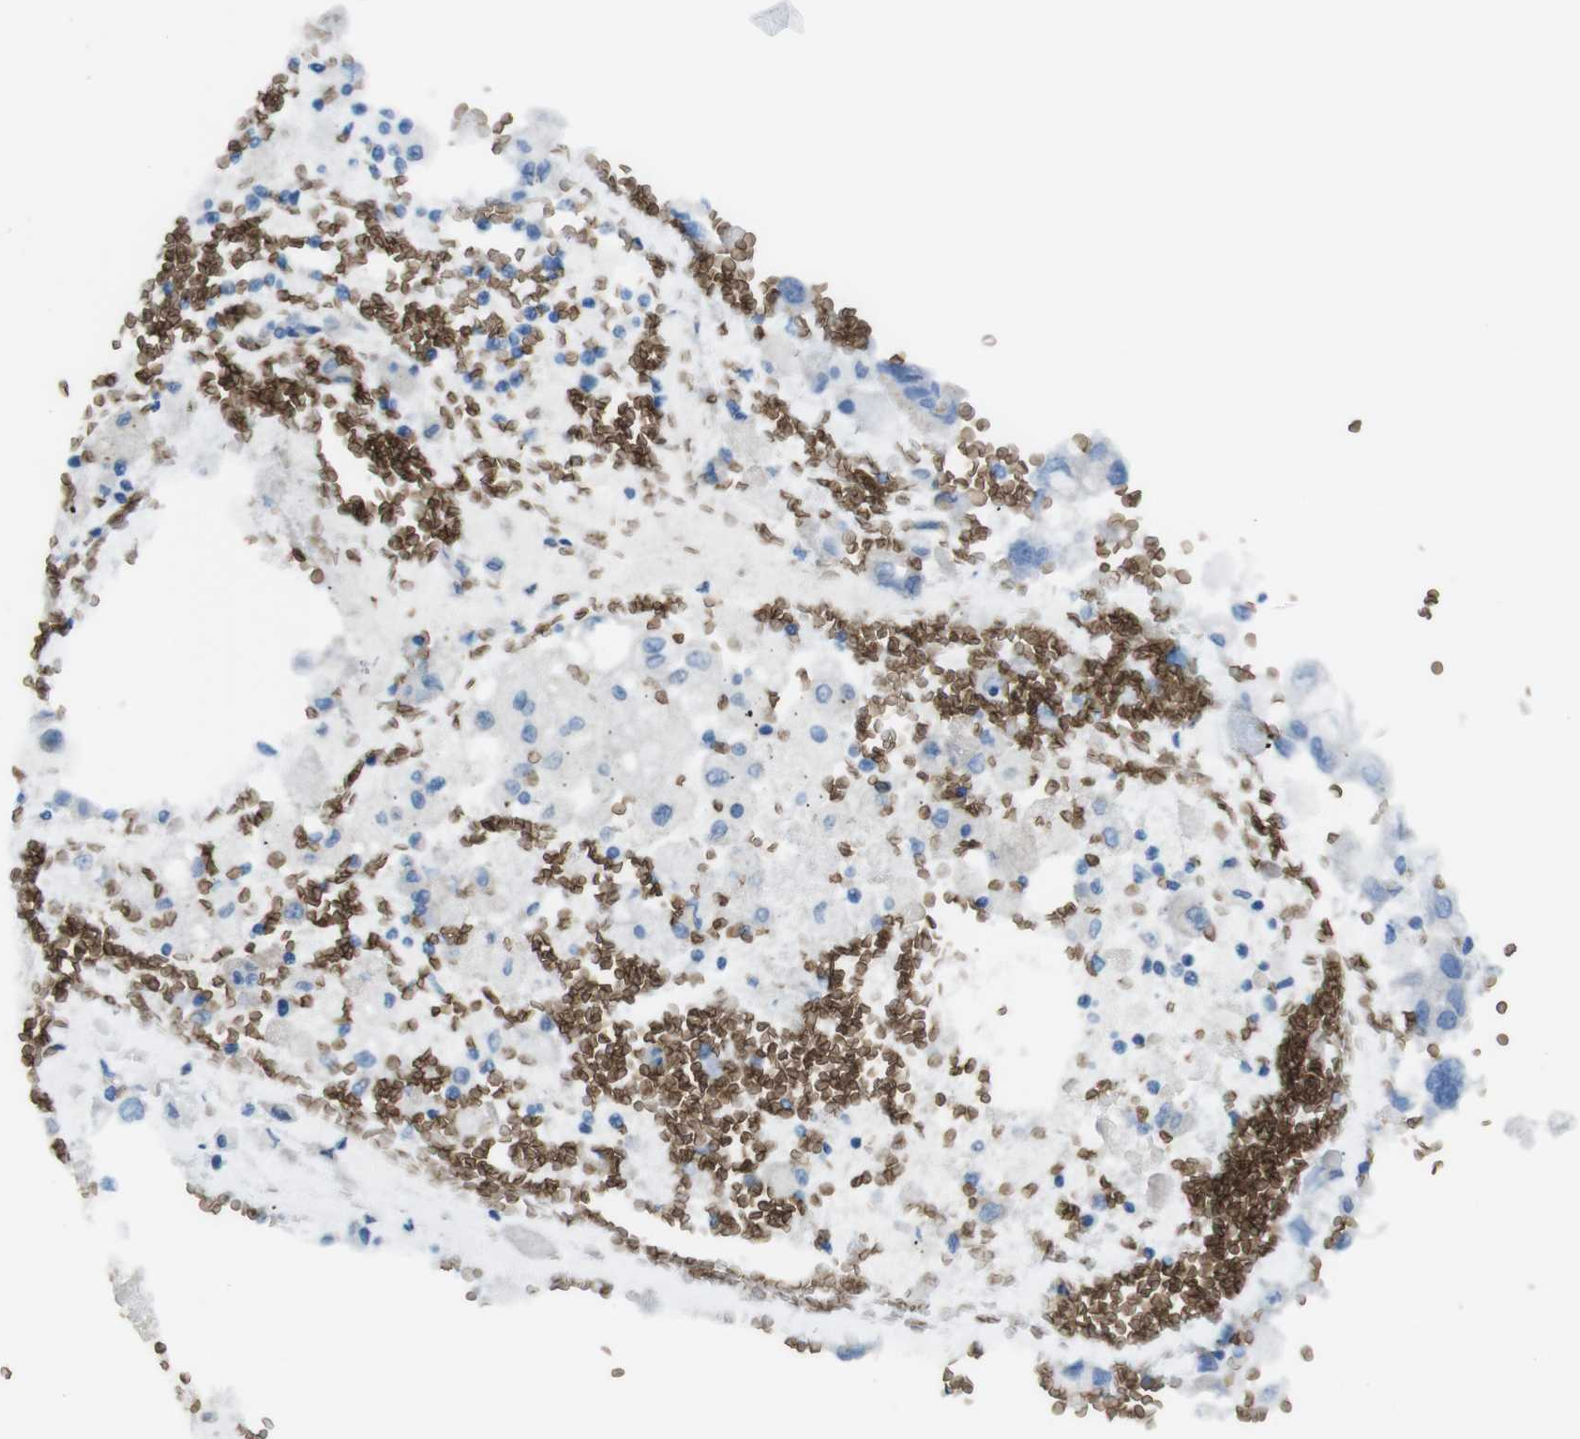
{"staining": {"intensity": "negative", "quantity": "none", "location": "none"}, "tissue": "bronchus", "cell_type": "Respiratory epithelial cells", "image_type": "normal", "snomed": [{"axis": "morphology", "description": "Normal tissue, NOS"}, {"axis": "morphology", "description": "Adenocarcinoma, NOS"}, {"axis": "morphology", "description": "Adenocarcinoma, metastatic, NOS"}, {"axis": "topography", "description": "Lymph node"}, {"axis": "topography", "description": "Bronchus"}, {"axis": "topography", "description": "Lung"}], "caption": "Immunohistochemistry (IHC) histopathology image of unremarkable bronchus: bronchus stained with DAB (3,3'-diaminobenzidine) shows no significant protein expression in respiratory epithelial cells.", "gene": "GYPA", "patient": {"sex": "female", "age": 54}}